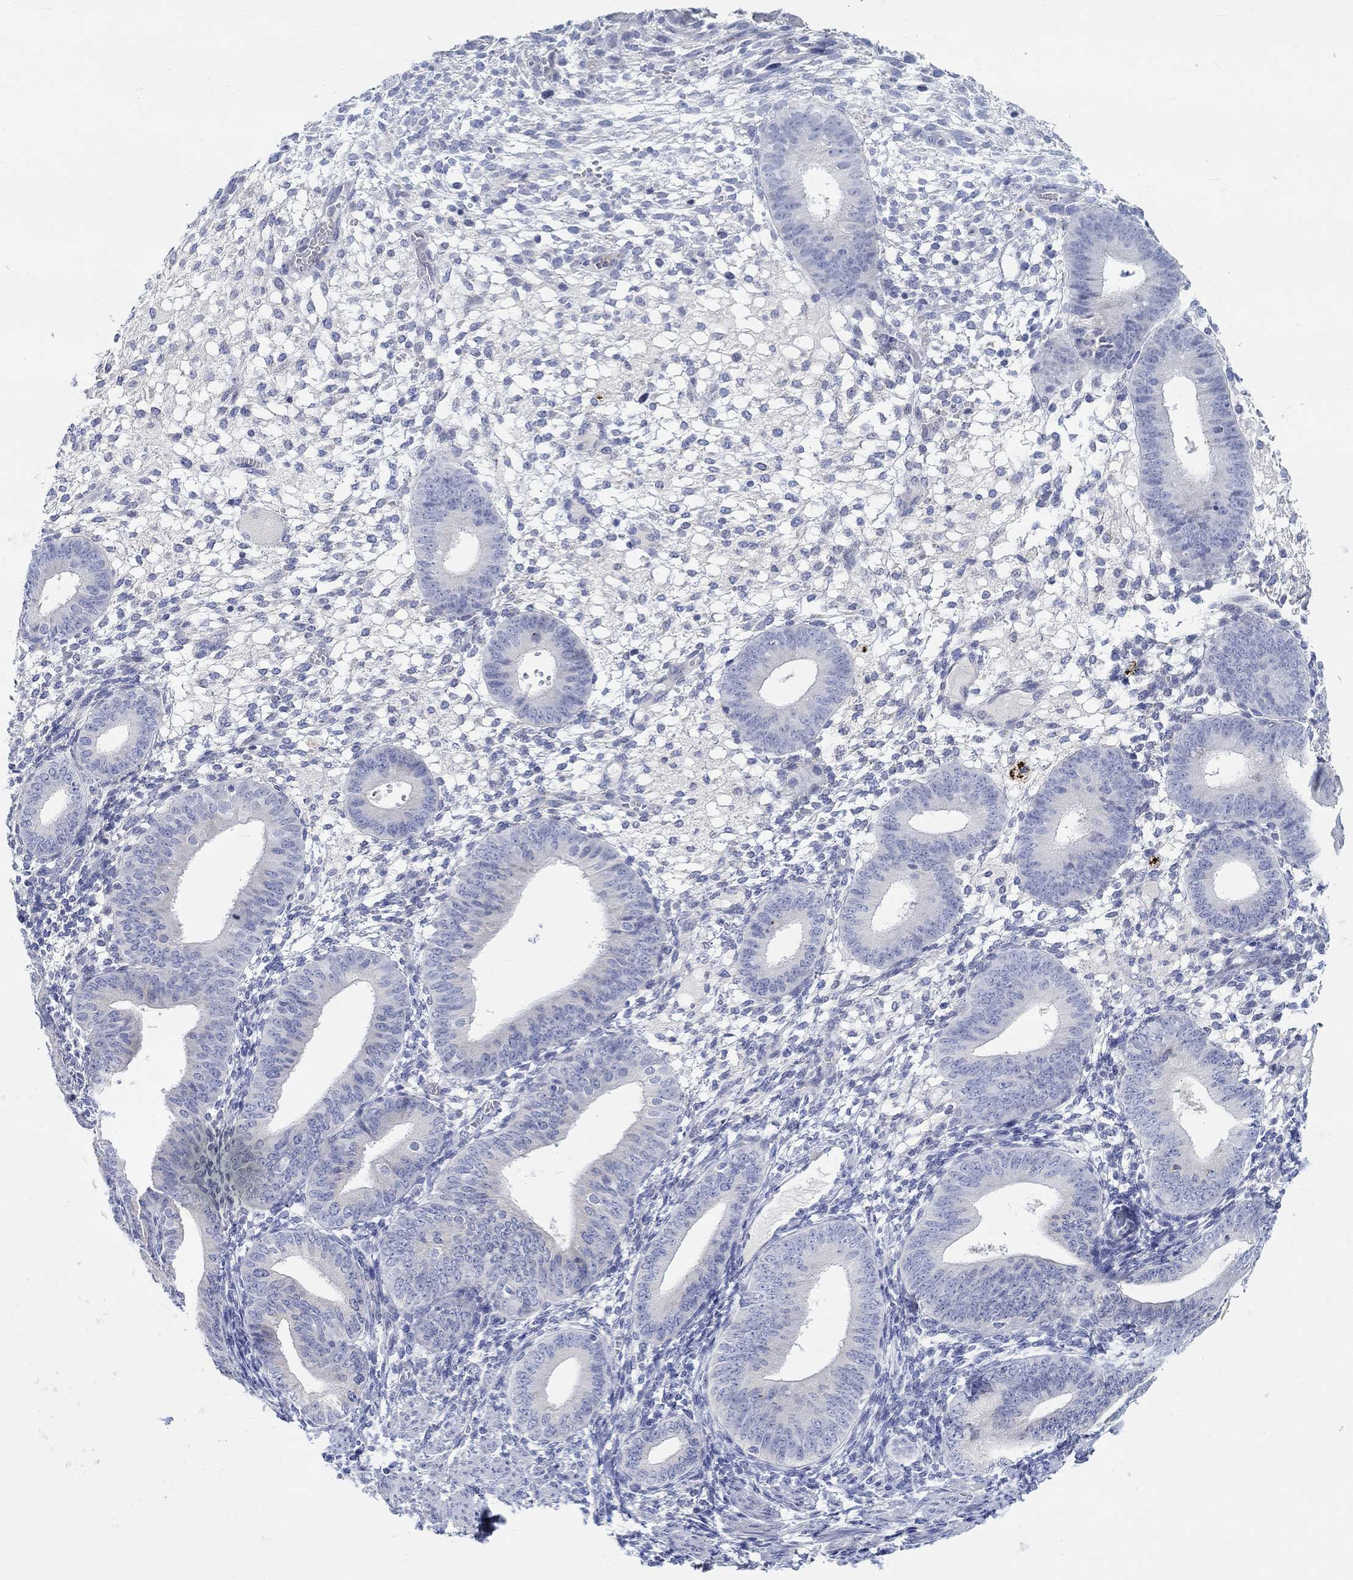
{"staining": {"intensity": "negative", "quantity": "none", "location": "none"}, "tissue": "endometrium", "cell_type": "Cells in endometrial stroma", "image_type": "normal", "snomed": [{"axis": "morphology", "description": "Normal tissue, NOS"}, {"axis": "topography", "description": "Endometrium"}], "caption": "There is no significant expression in cells in endometrial stroma of endometrium.", "gene": "NAV3", "patient": {"sex": "female", "age": 39}}